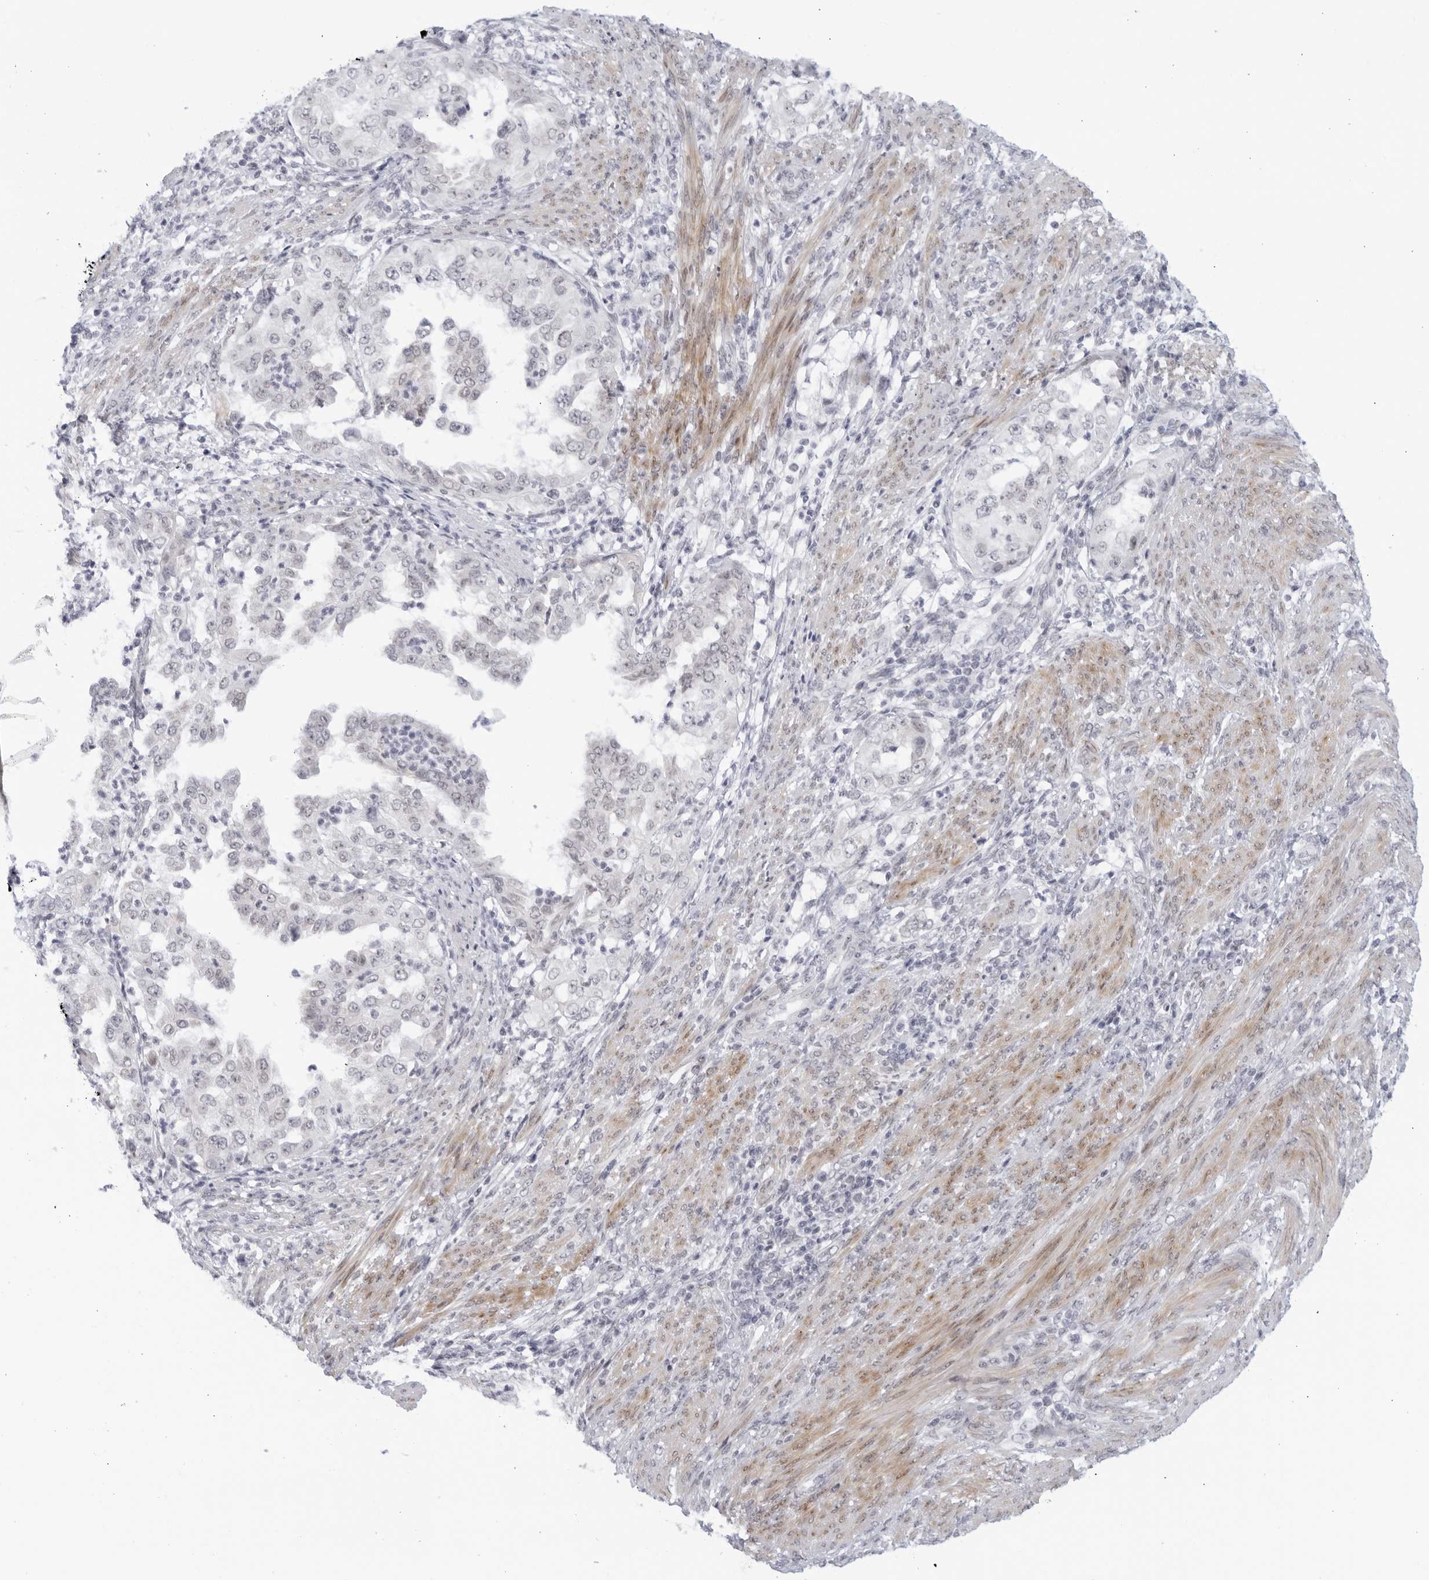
{"staining": {"intensity": "negative", "quantity": "none", "location": "none"}, "tissue": "endometrial cancer", "cell_type": "Tumor cells", "image_type": "cancer", "snomed": [{"axis": "morphology", "description": "Adenocarcinoma, NOS"}, {"axis": "topography", "description": "Endometrium"}], "caption": "Endometrial cancer stained for a protein using immunohistochemistry displays no staining tumor cells.", "gene": "WDTC1", "patient": {"sex": "female", "age": 85}}